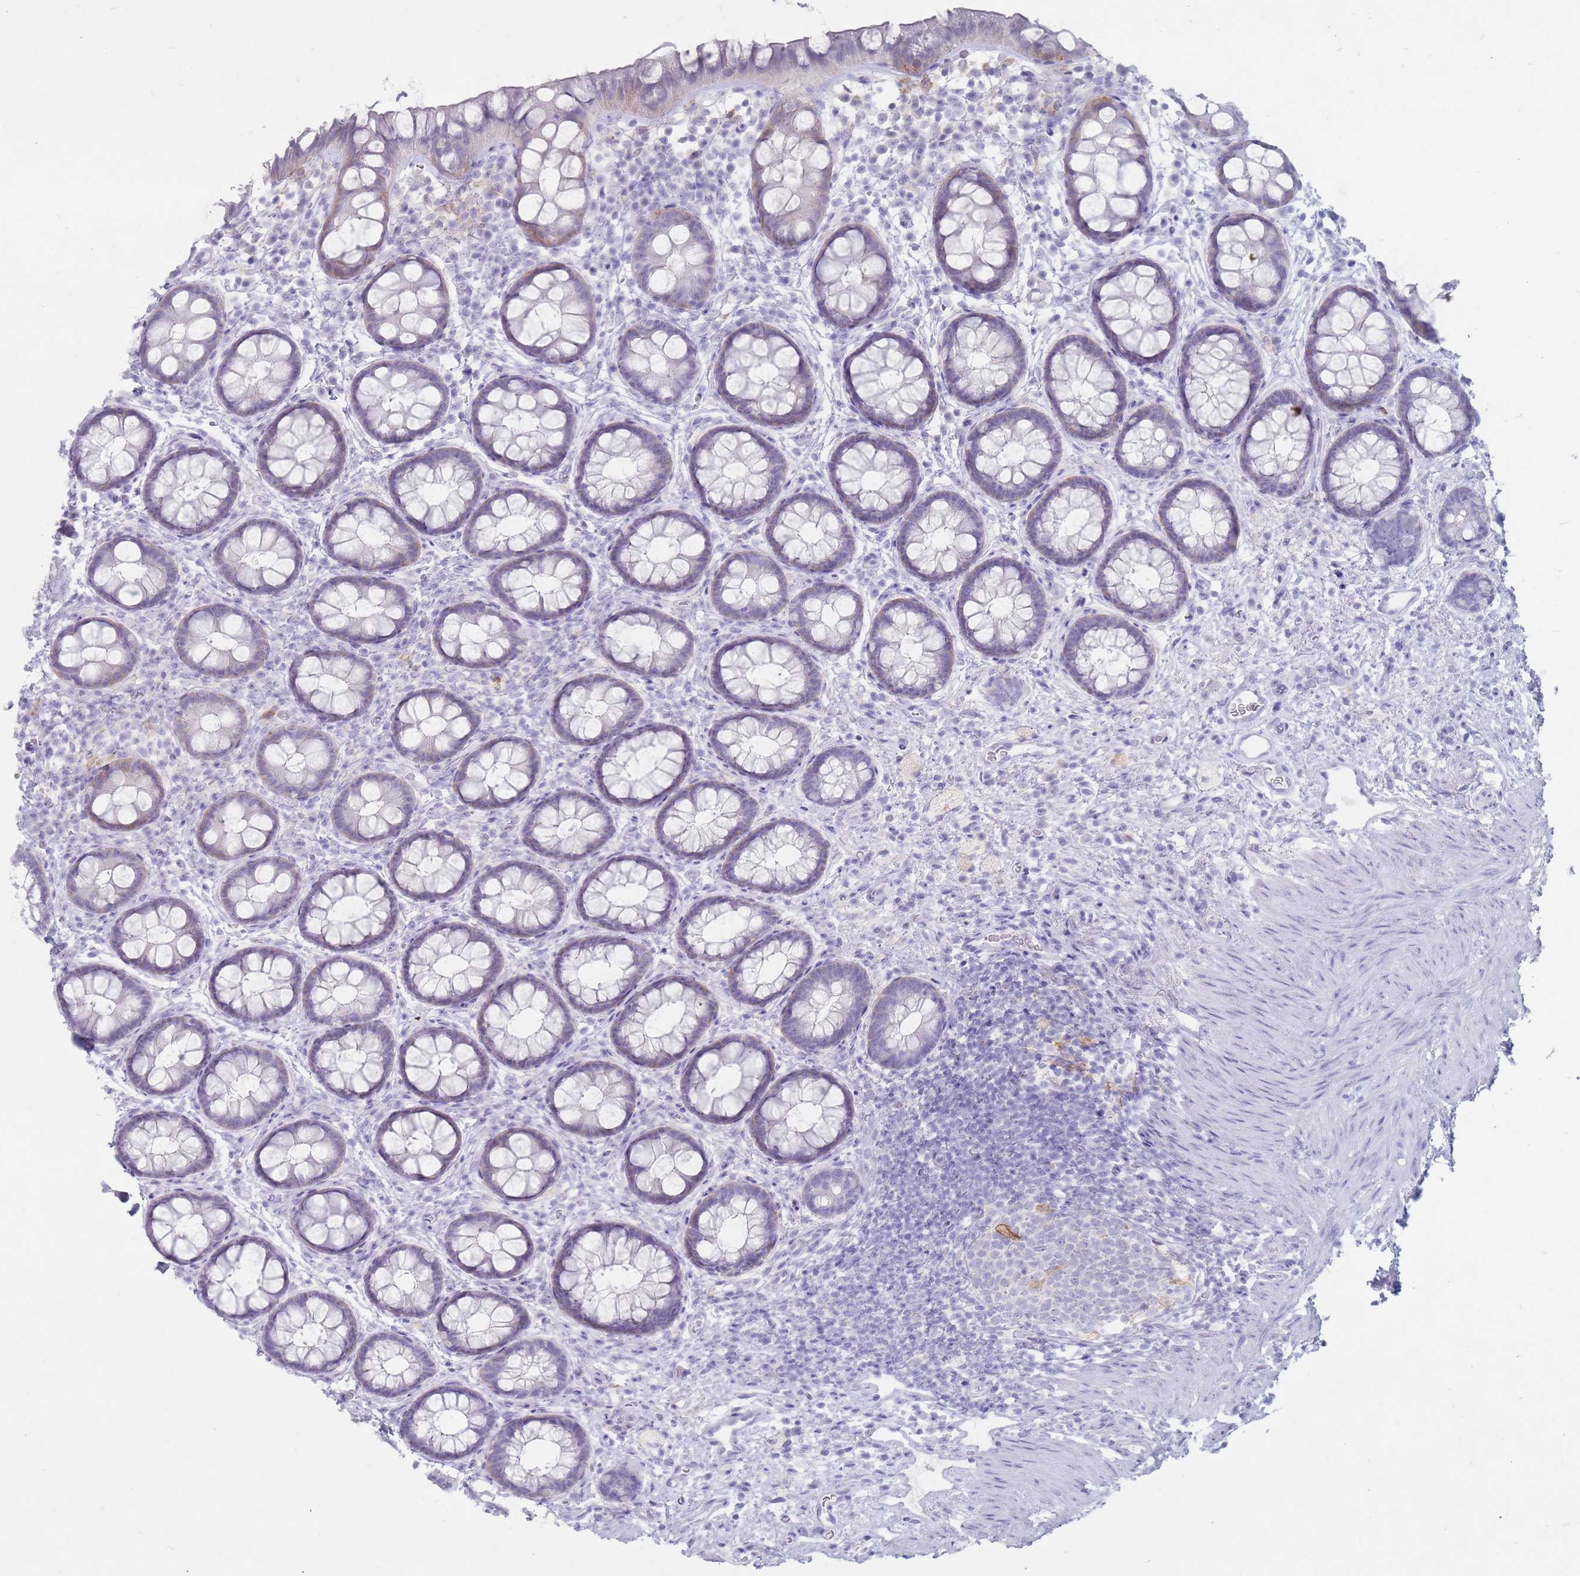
{"staining": {"intensity": "moderate", "quantity": "<25%", "location": "cytoplasmic/membranous"}, "tissue": "rectum", "cell_type": "Glandular cells", "image_type": "normal", "snomed": [{"axis": "morphology", "description": "Normal tissue, NOS"}, {"axis": "topography", "description": "Rectum"}, {"axis": "topography", "description": "Peripheral nerve tissue"}], "caption": "Human rectum stained with a protein marker reveals moderate staining in glandular cells.", "gene": "ST3GAL5", "patient": {"sex": "female", "age": 69}}